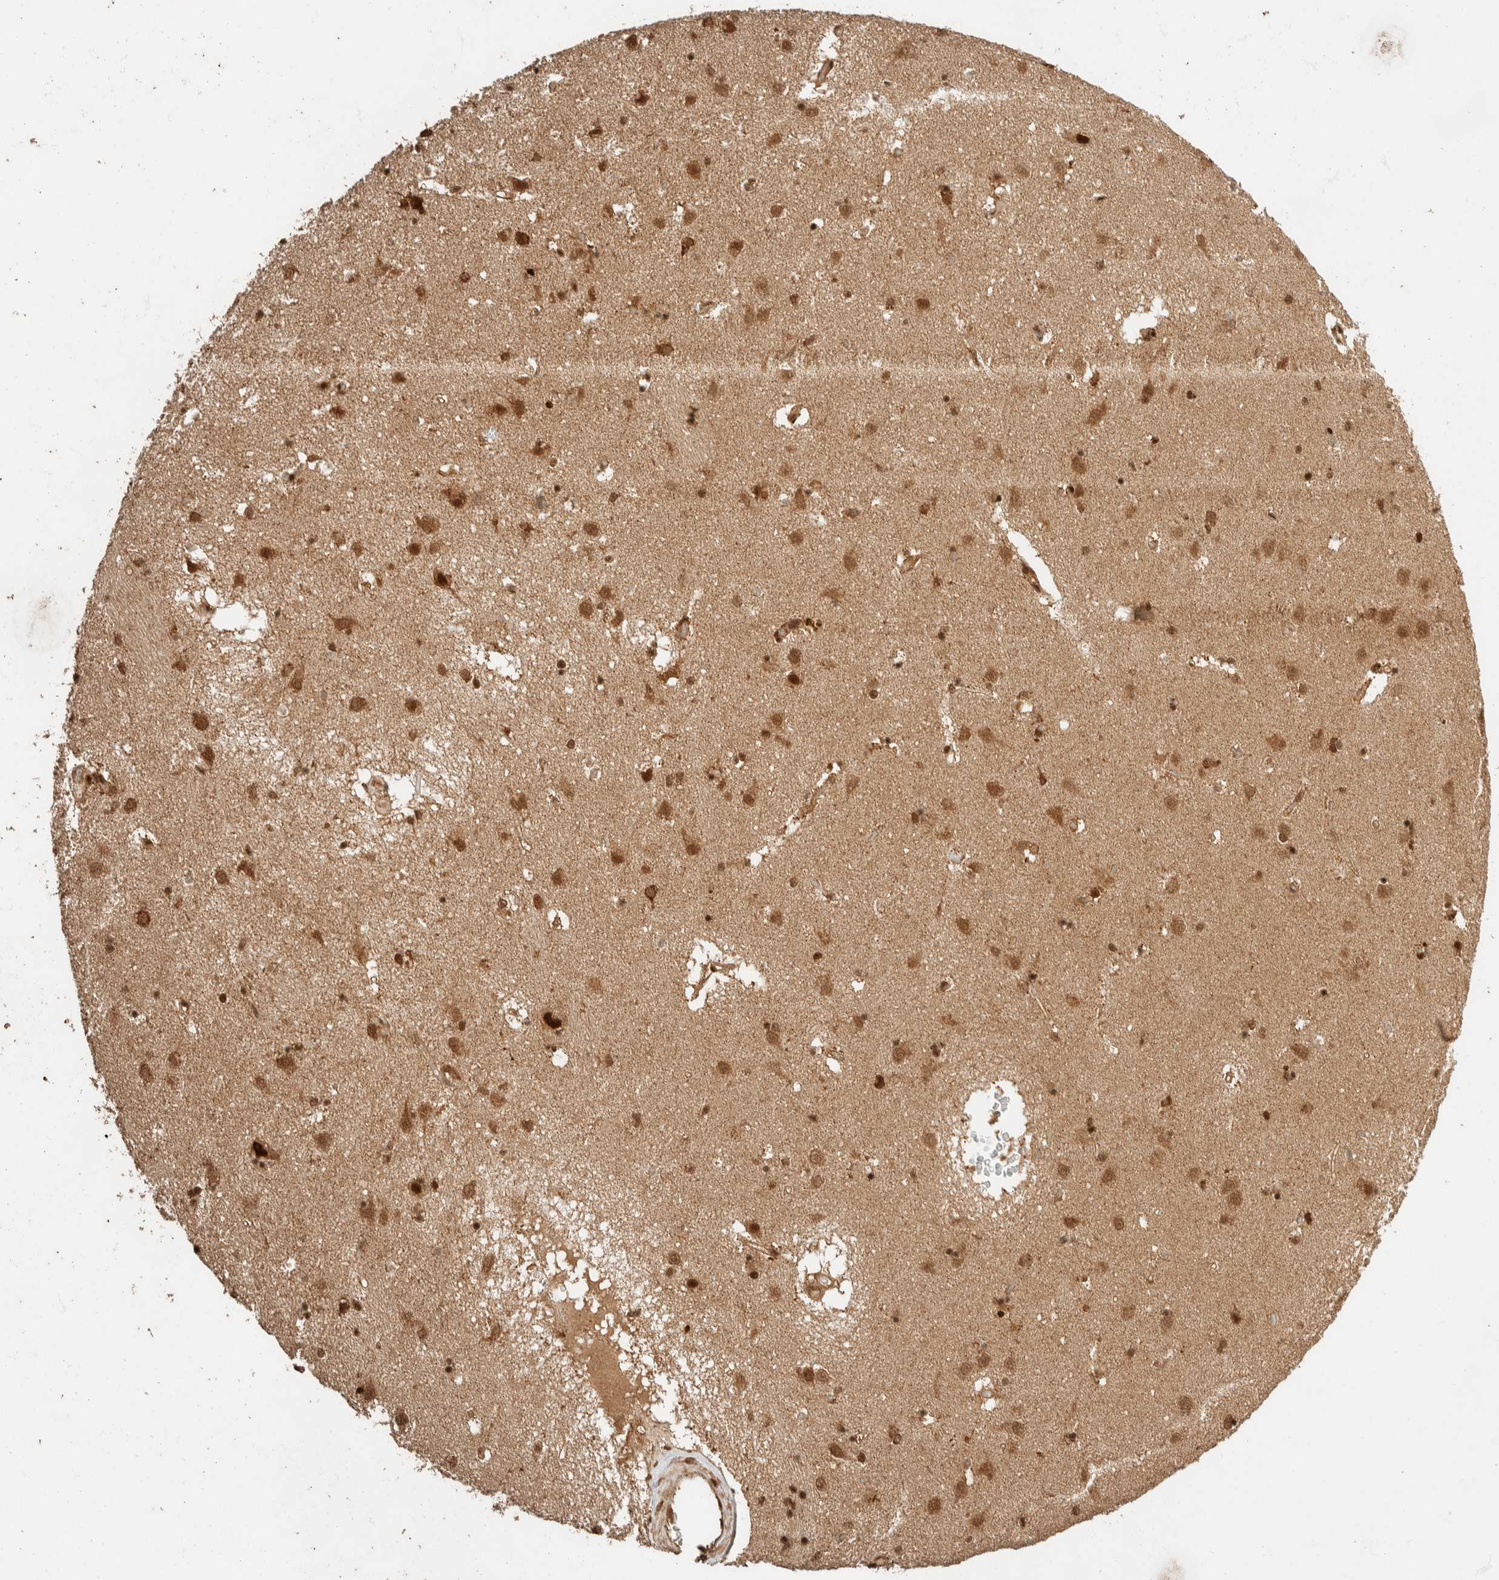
{"staining": {"intensity": "moderate", "quantity": ">75%", "location": "cytoplasmic/membranous,nuclear"}, "tissue": "caudate", "cell_type": "Glial cells", "image_type": "normal", "snomed": [{"axis": "morphology", "description": "Normal tissue, NOS"}, {"axis": "topography", "description": "Lateral ventricle wall"}], "caption": "A brown stain highlights moderate cytoplasmic/membranous,nuclear expression of a protein in glial cells of normal human caudate. Nuclei are stained in blue.", "gene": "ZBTB2", "patient": {"sex": "male", "age": 70}}